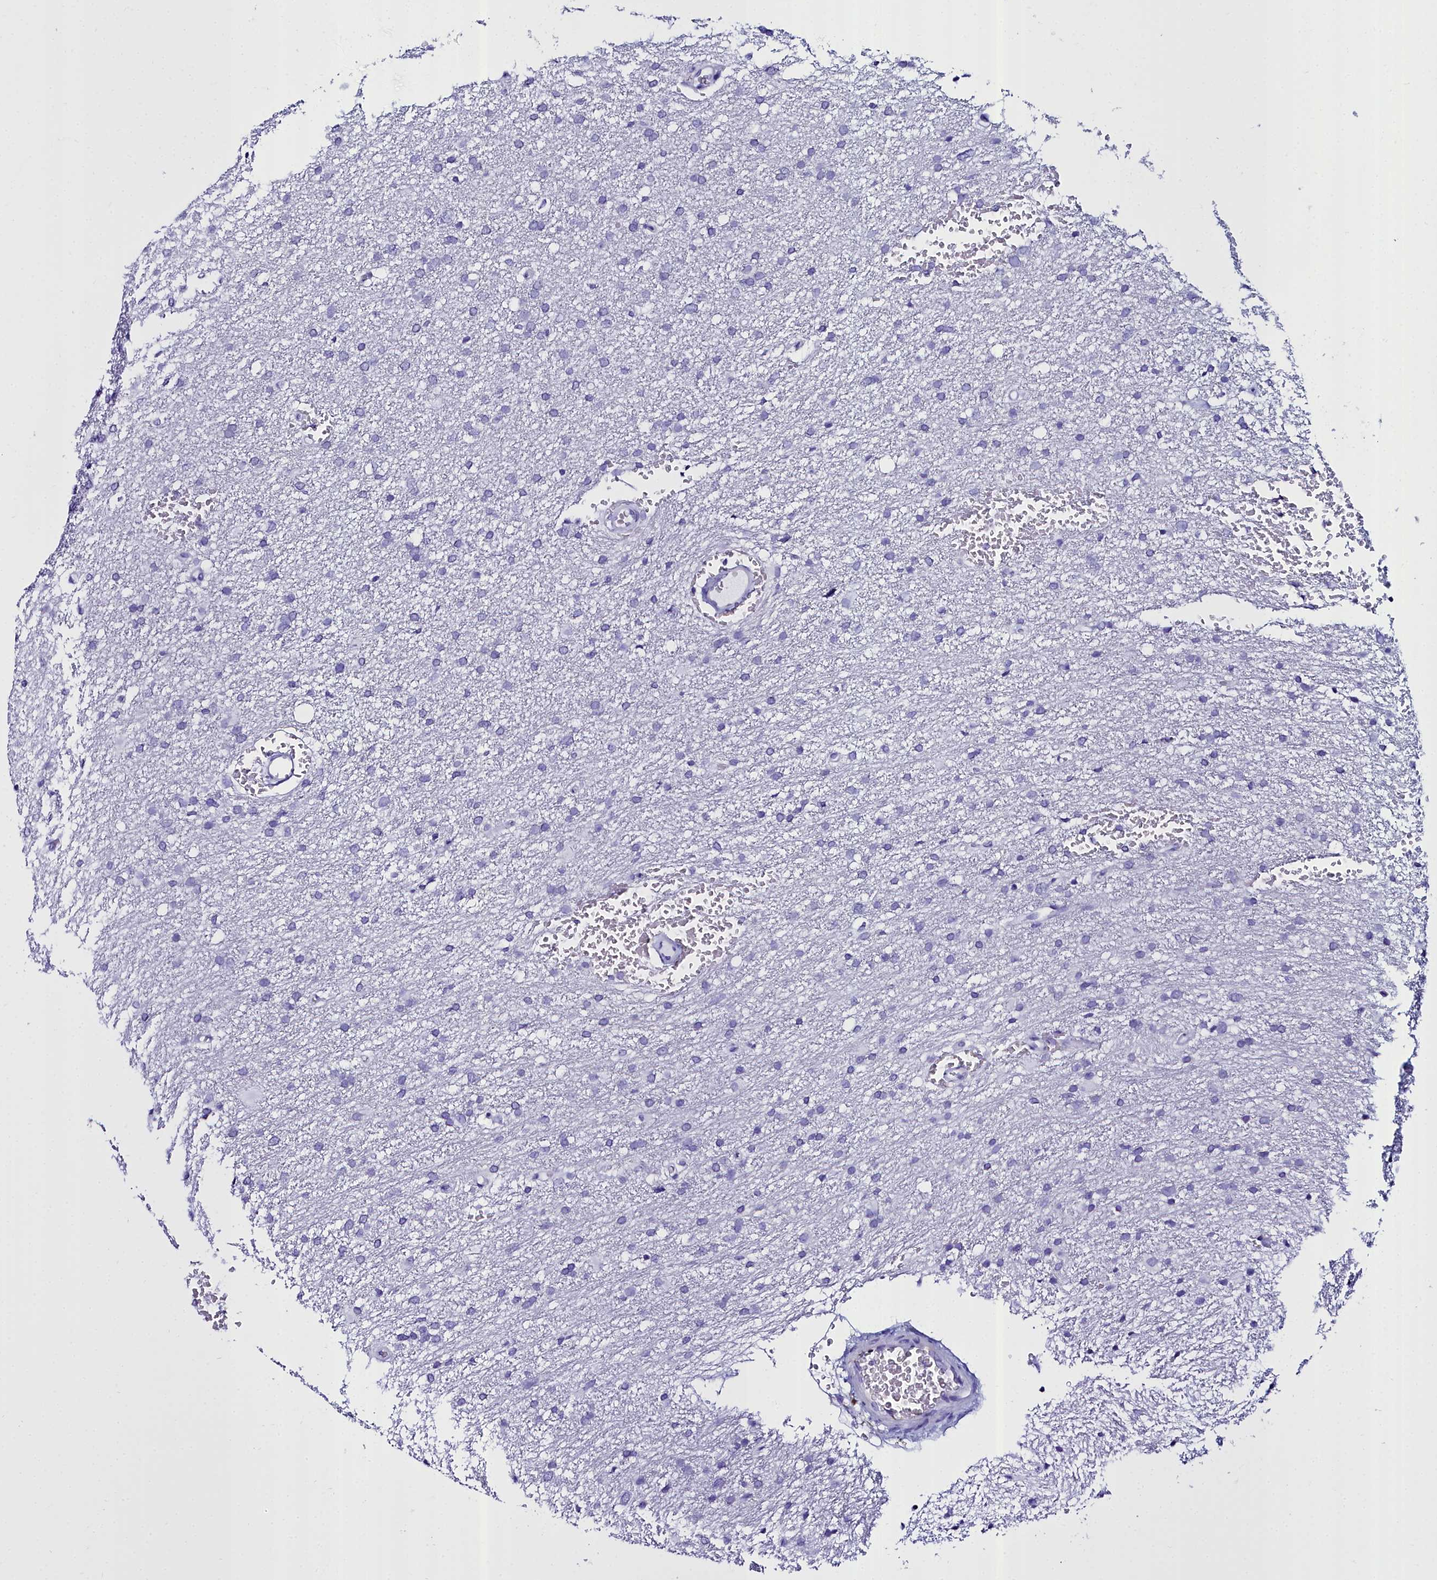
{"staining": {"intensity": "negative", "quantity": "none", "location": "none"}, "tissue": "glioma", "cell_type": "Tumor cells", "image_type": "cancer", "snomed": [{"axis": "morphology", "description": "Glioma, malignant, High grade"}, {"axis": "topography", "description": "Cerebral cortex"}], "caption": "Glioma stained for a protein using immunohistochemistry shows no staining tumor cells.", "gene": "TXNDC5", "patient": {"sex": "female", "age": 36}}